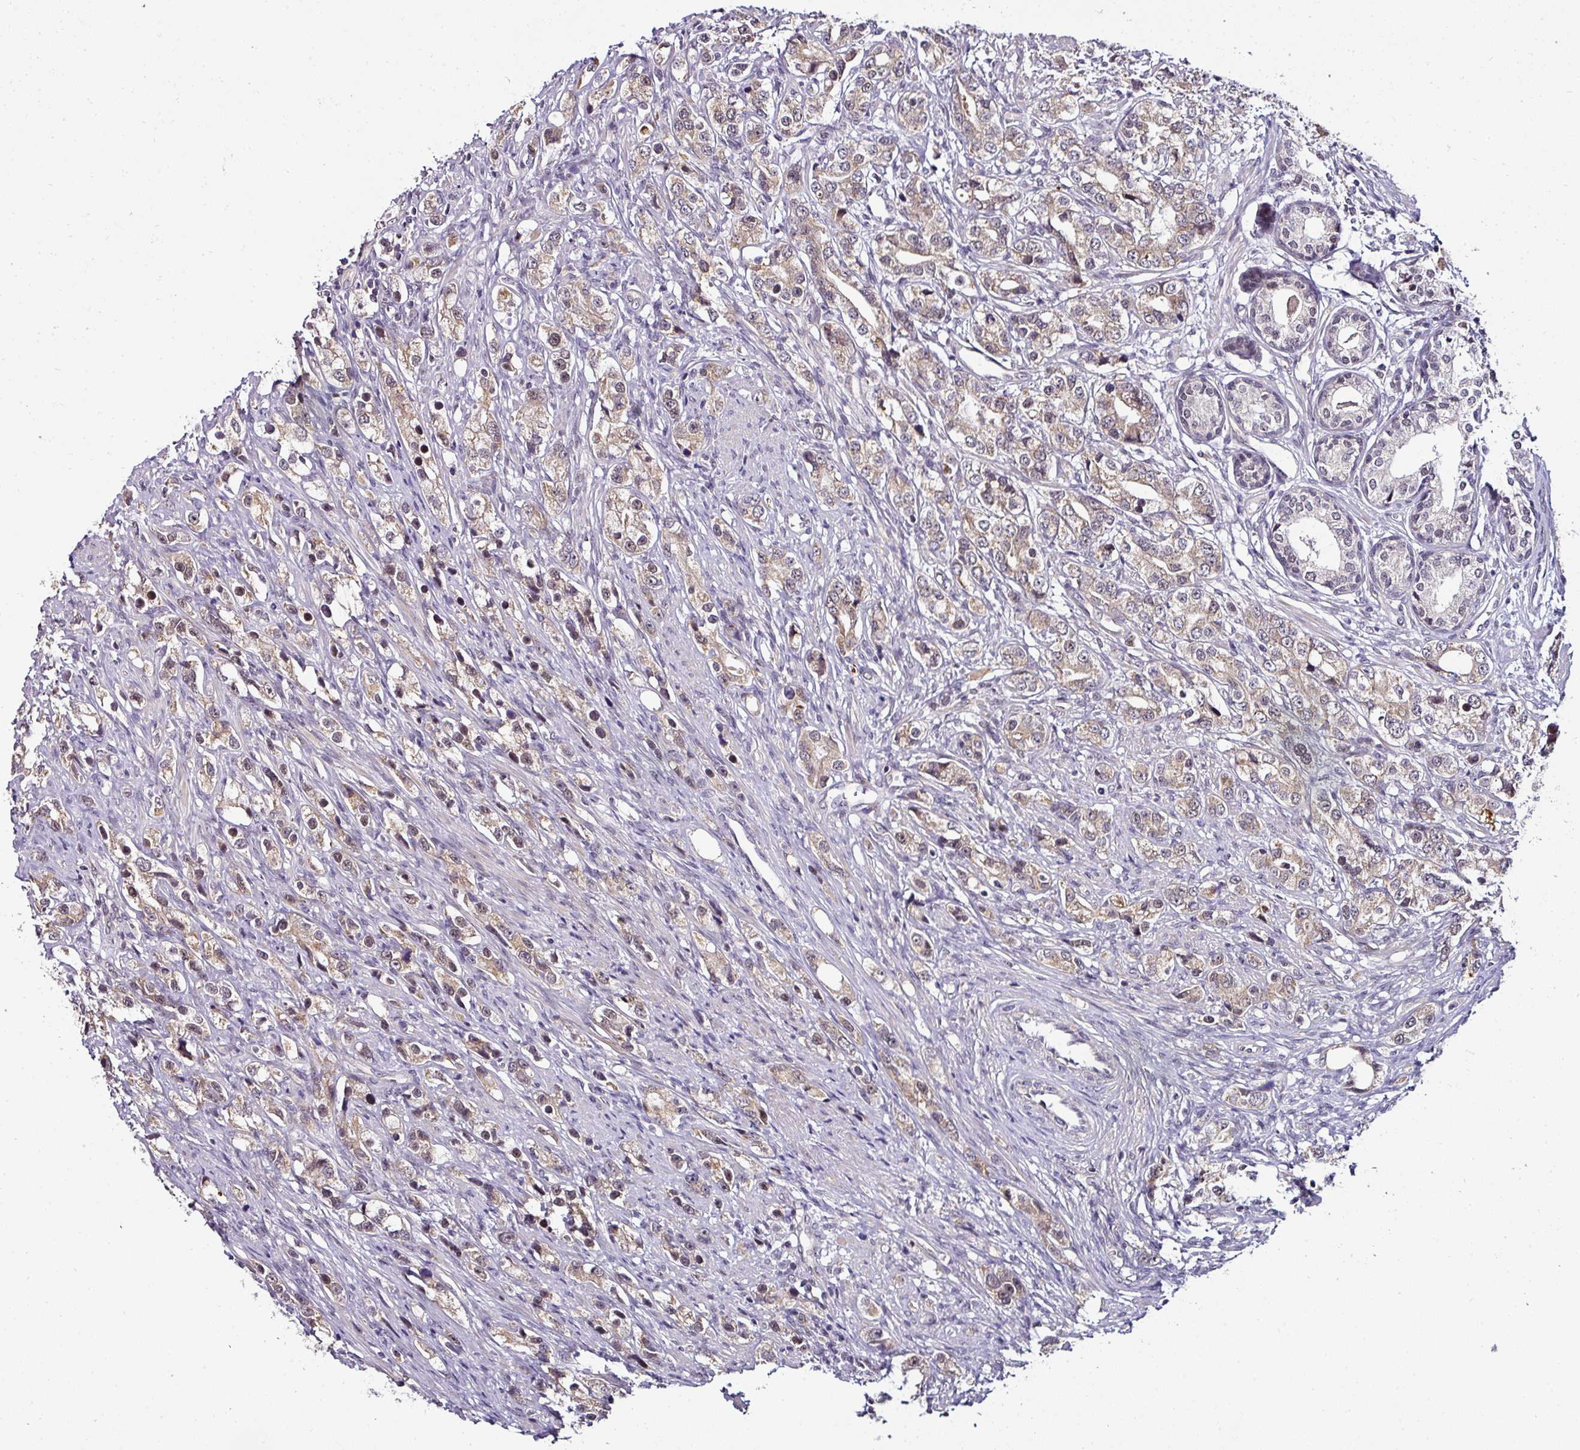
{"staining": {"intensity": "weak", "quantity": ">75%", "location": "cytoplasmic/membranous,nuclear"}, "tissue": "prostate cancer", "cell_type": "Tumor cells", "image_type": "cancer", "snomed": [{"axis": "morphology", "description": "Adenocarcinoma, High grade"}, {"axis": "topography", "description": "Prostate"}], "caption": "Protein staining demonstrates weak cytoplasmic/membranous and nuclear staining in about >75% of tumor cells in prostate high-grade adenocarcinoma.", "gene": "NAPSA", "patient": {"sex": "male", "age": 63}}